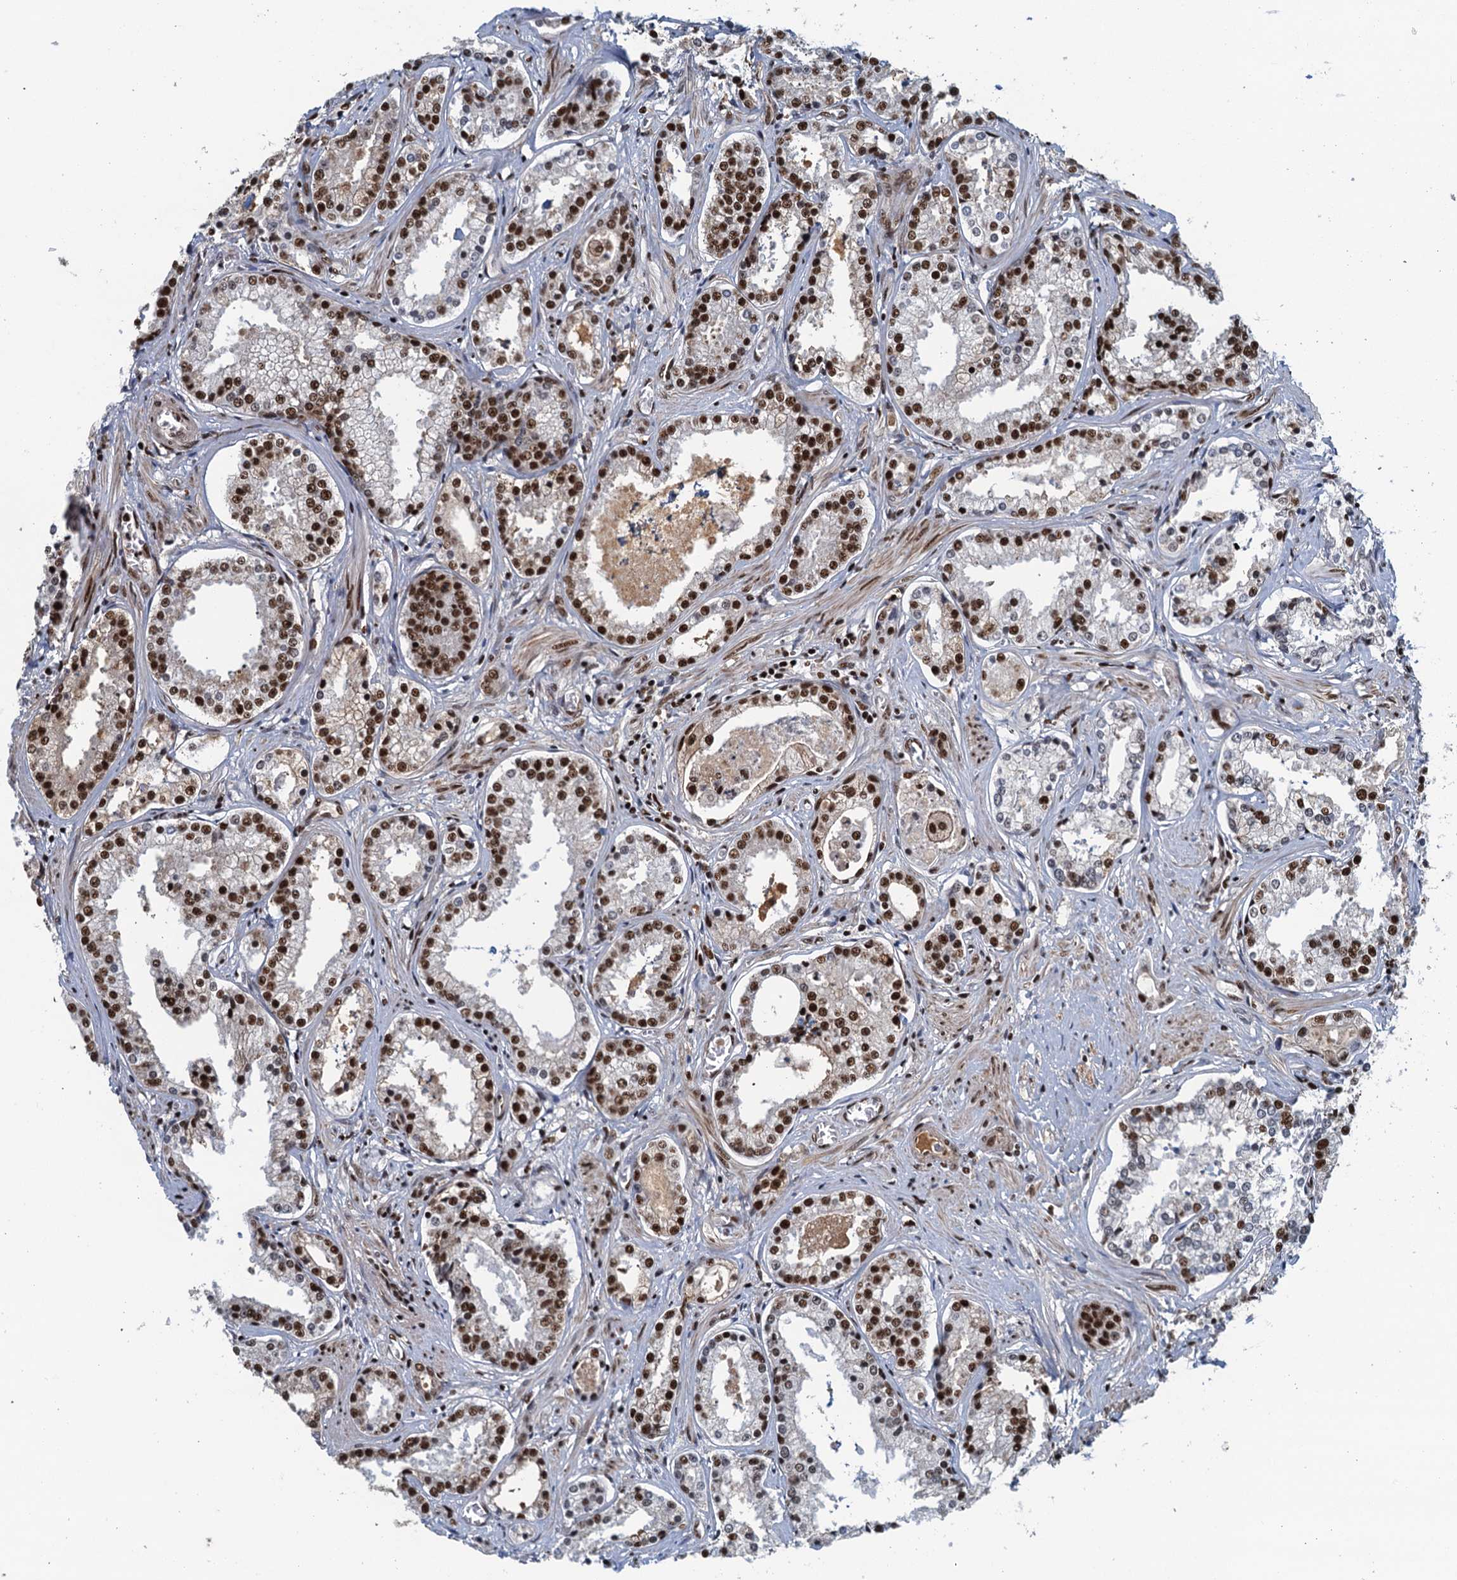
{"staining": {"intensity": "strong", "quantity": "25%-75%", "location": "nuclear"}, "tissue": "prostate cancer", "cell_type": "Tumor cells", "image_type": "cancer", "snomed": [{"axis": "morphology", "description": "Adenocarcinoma, High grade"}, {"axis": "topography", "description": "Prostate"}], "caption": "Prostate cancer (high-grade adenocarcinoma) stained with a protein marker demonstrates strong staining in tumor cells.", "gene": "ZC3H18", "patient": {"sex": "male", "age": 58}}